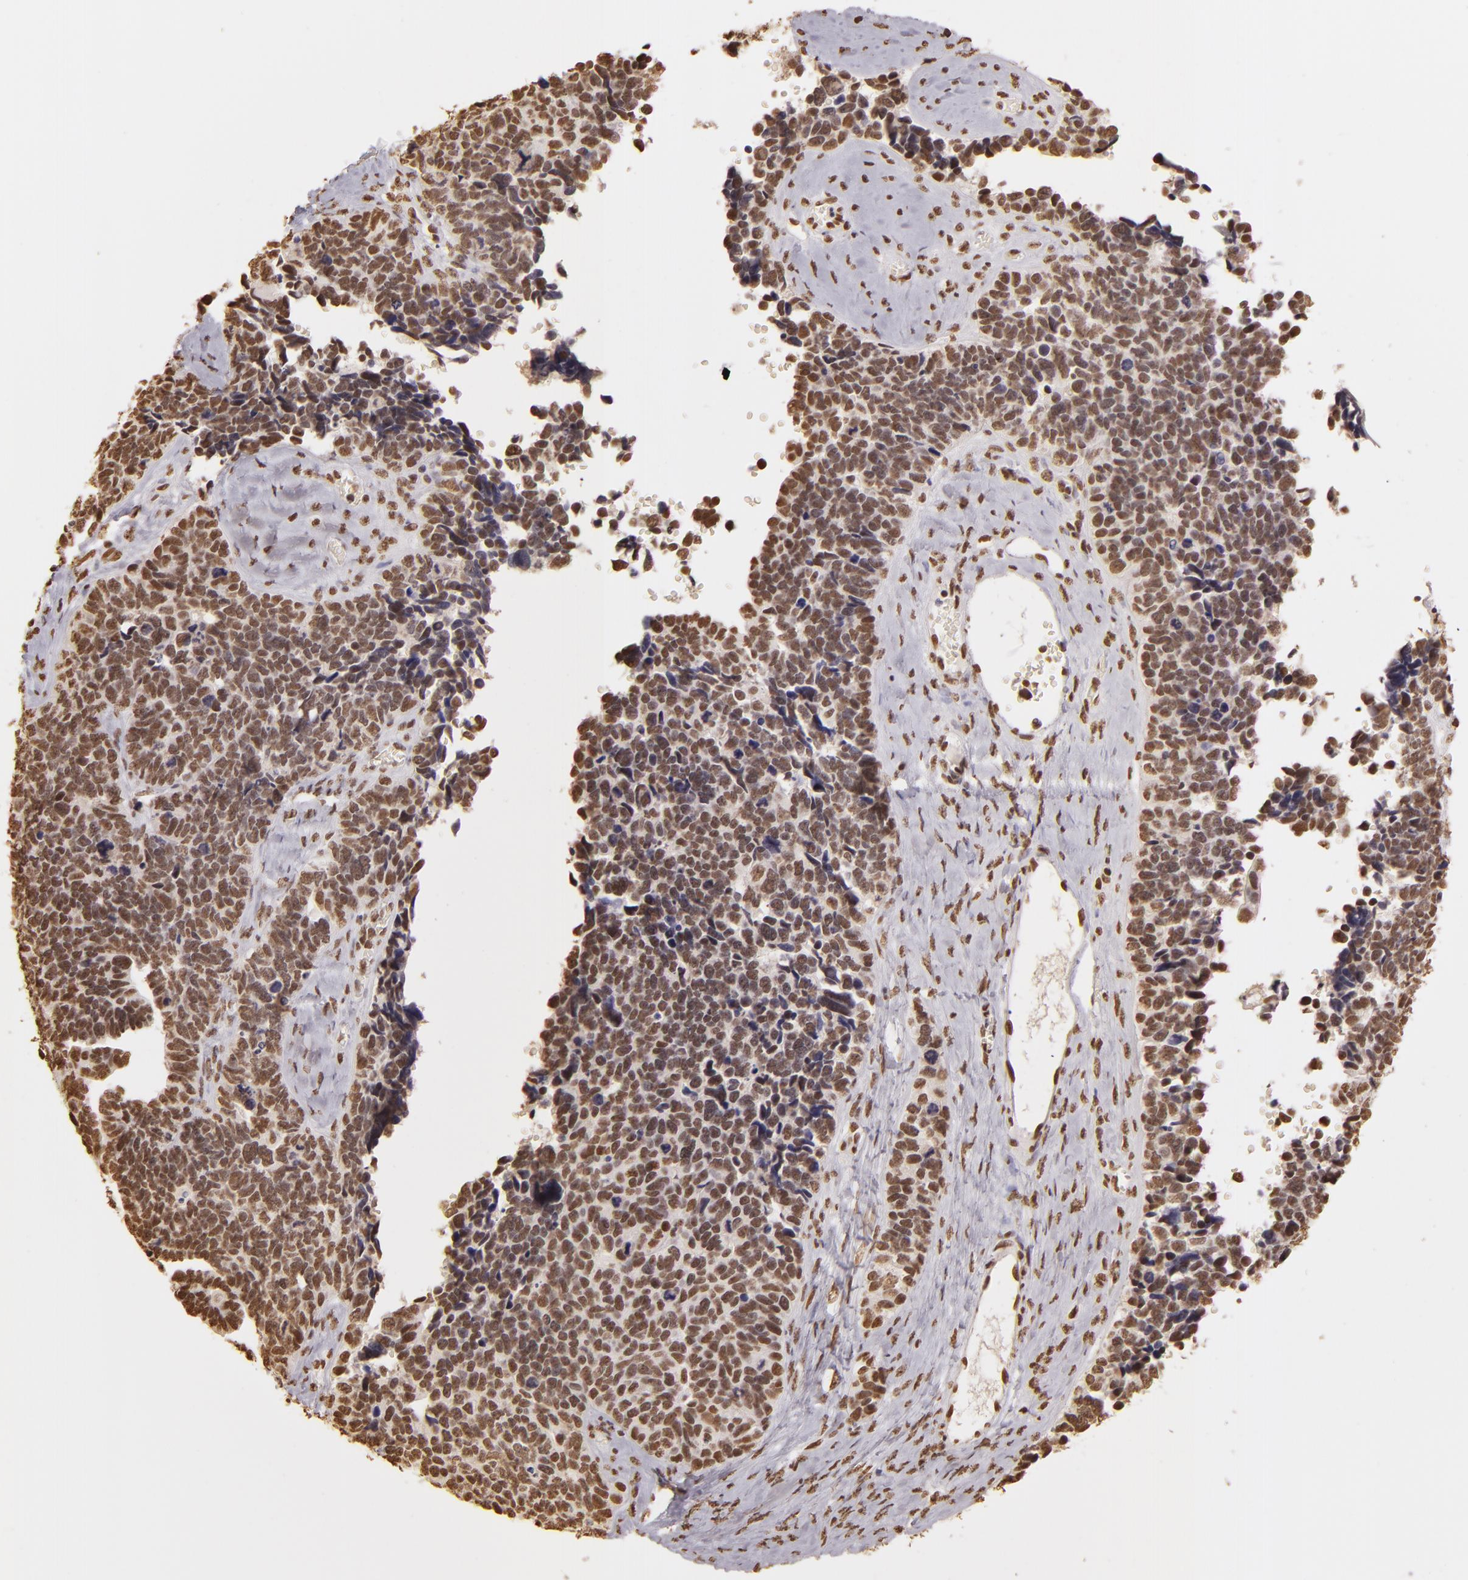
{"staining": {"intensity": "strong", "quantity": ">75%", "location": "nuclear"}, "tissue": "ovarian cancer", "cell_type": "Tumor cells", "image_type": "cancer", "snomed": [{"axis": "morphology", "description": "Cystadenocarcinoma, serous, NOS"}, {"axis": "topography", "description": "Ovary"}], "caption": "Tumor cells display strong nuclear expression in about >75% of cells in ovarian cancer. (IHC, brightfield microscopy, high magnification).", "gene": "PAPOLA", "patient": {"sex": "female", "age": 77}}